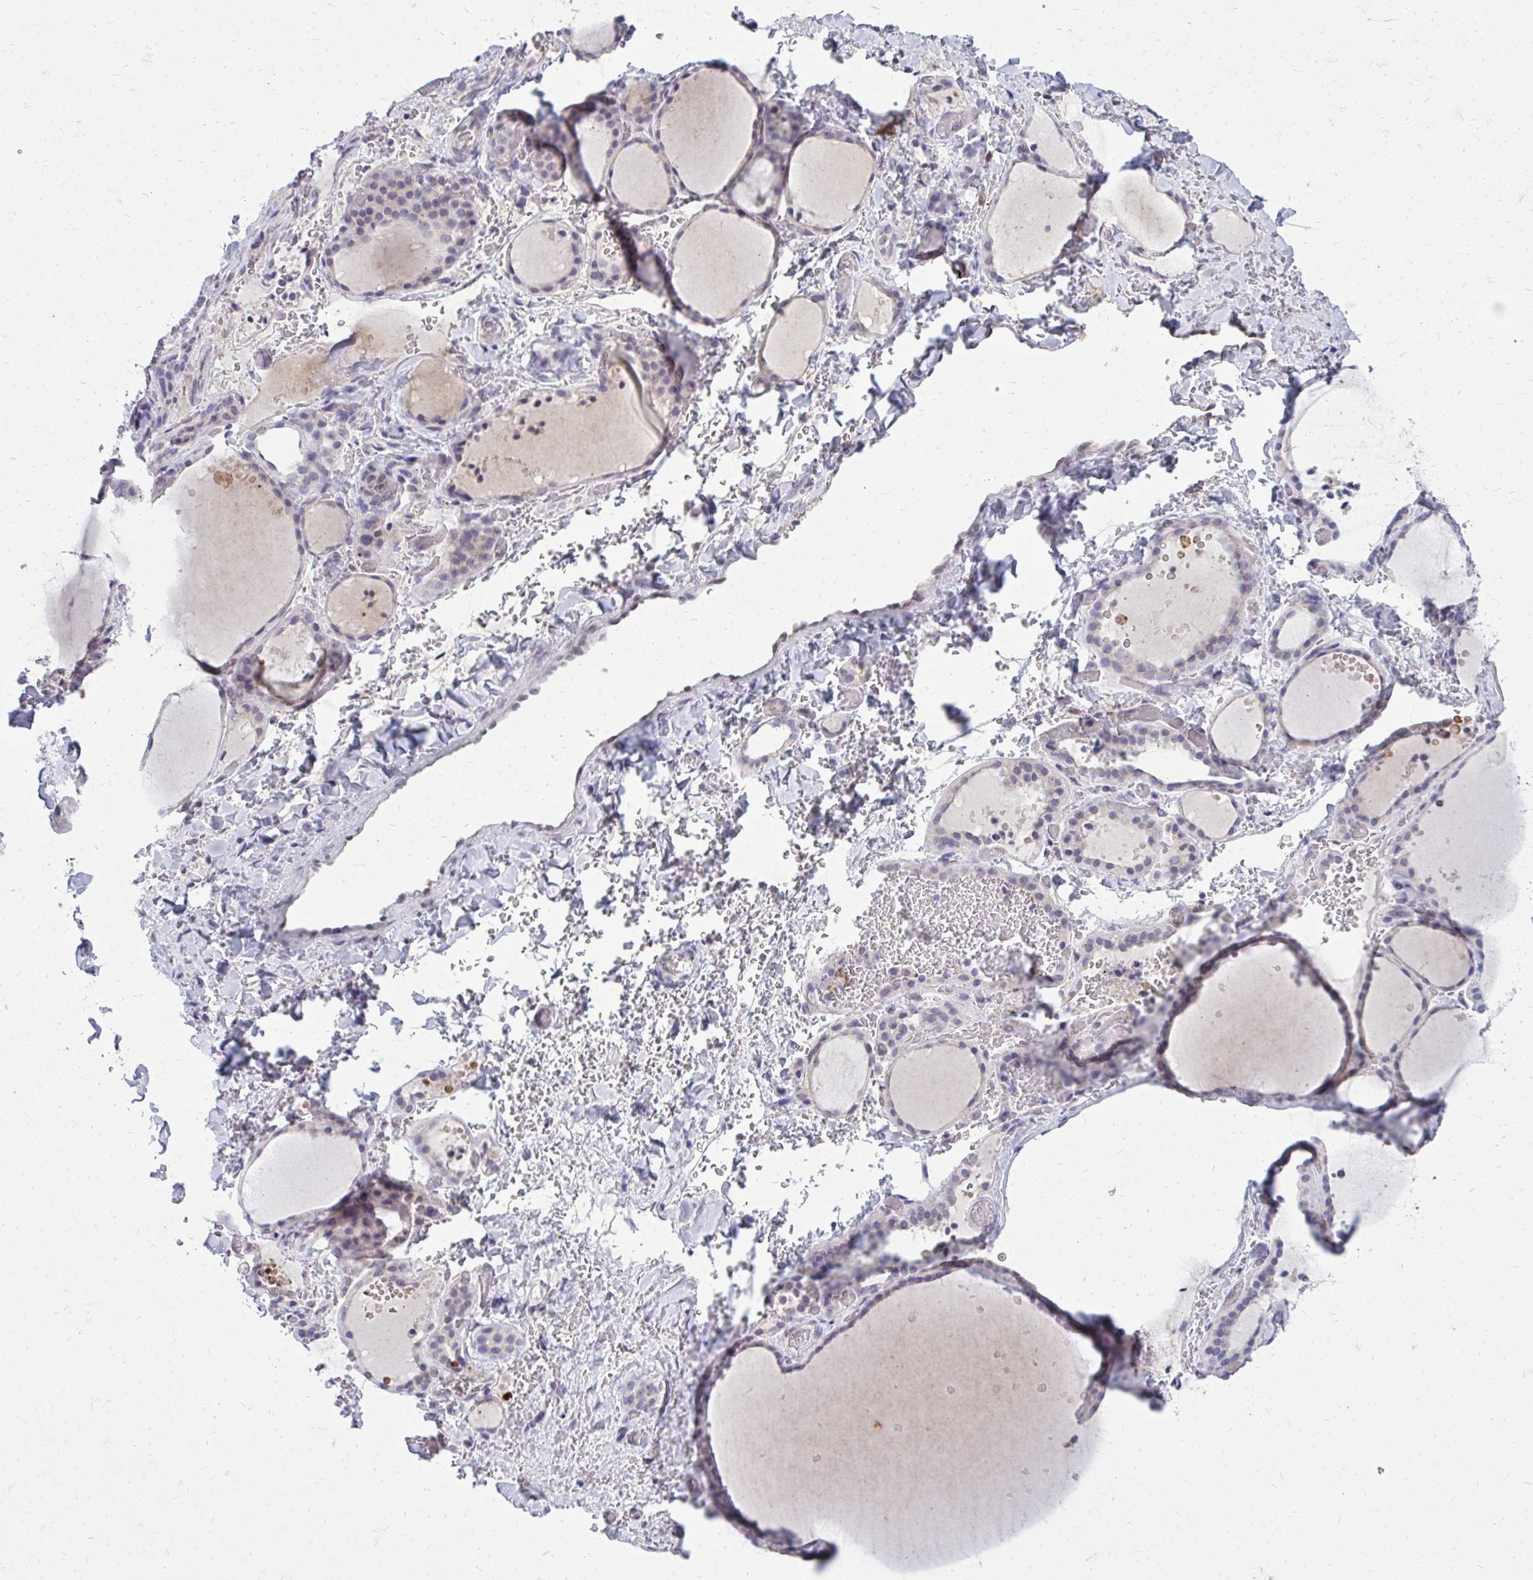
{"staining": {"intensity": "negative", "quantity": "none", "location": "none"}, "tissue": "thyroid gland", "cell_type": "Glandular cells", "image_type": "normal", "snomed": [{"axis": "morphology", "description": "Normal tissue, NOS"}, {"axis": "topography", "description": "Thyroid gland"}], "caption": "Image shows no significant protein staining in glandular cells of benign thyroid gland.", "gene": "ACSL5", "patient": {"sex": "female", "age": 36}}